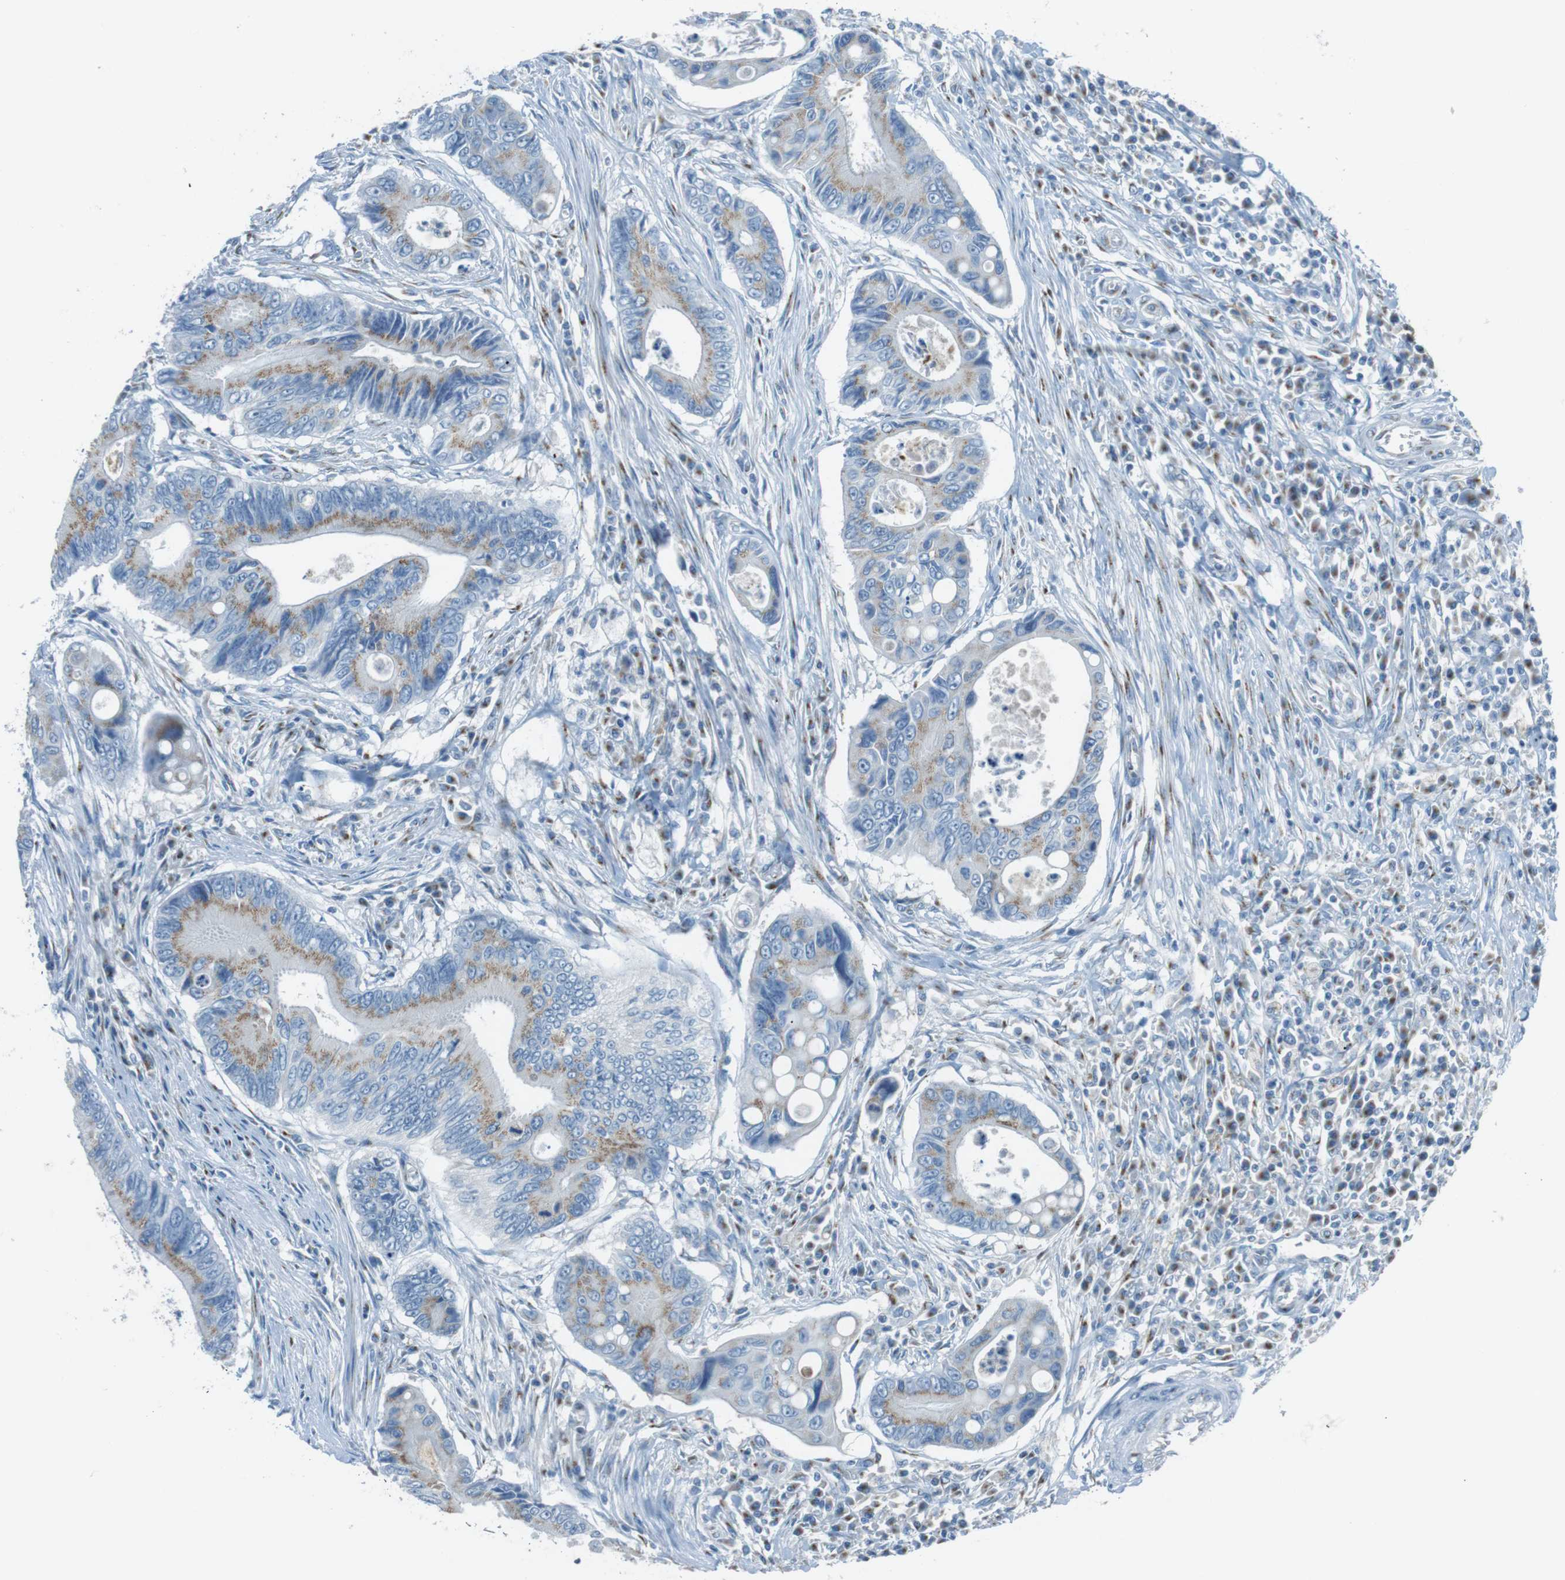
{"staining": {"intensity": "weak", "quantity": "25%-75%", "location": "cytoplasmic/membranous"}, "tissue": "colorectal cancer", "cell_type": "Tumor cells", "image_type": "cancer", "snomed": [{"axis": "morphology", "description": "Inflammation, NOS"}, {"axis": "morphology", "description": "Adenocarcinoma, NOS"}, {"axis": "topography", "description": "Colon"}], "caption": "Immunohistochemical staining of colorectal cancer shows weak cytoplasmic/membranous protein staining in about 25%-75% of tumor cells.", "gene": "TXNDC15", "patient": {"sex": "male", "age": 72}}